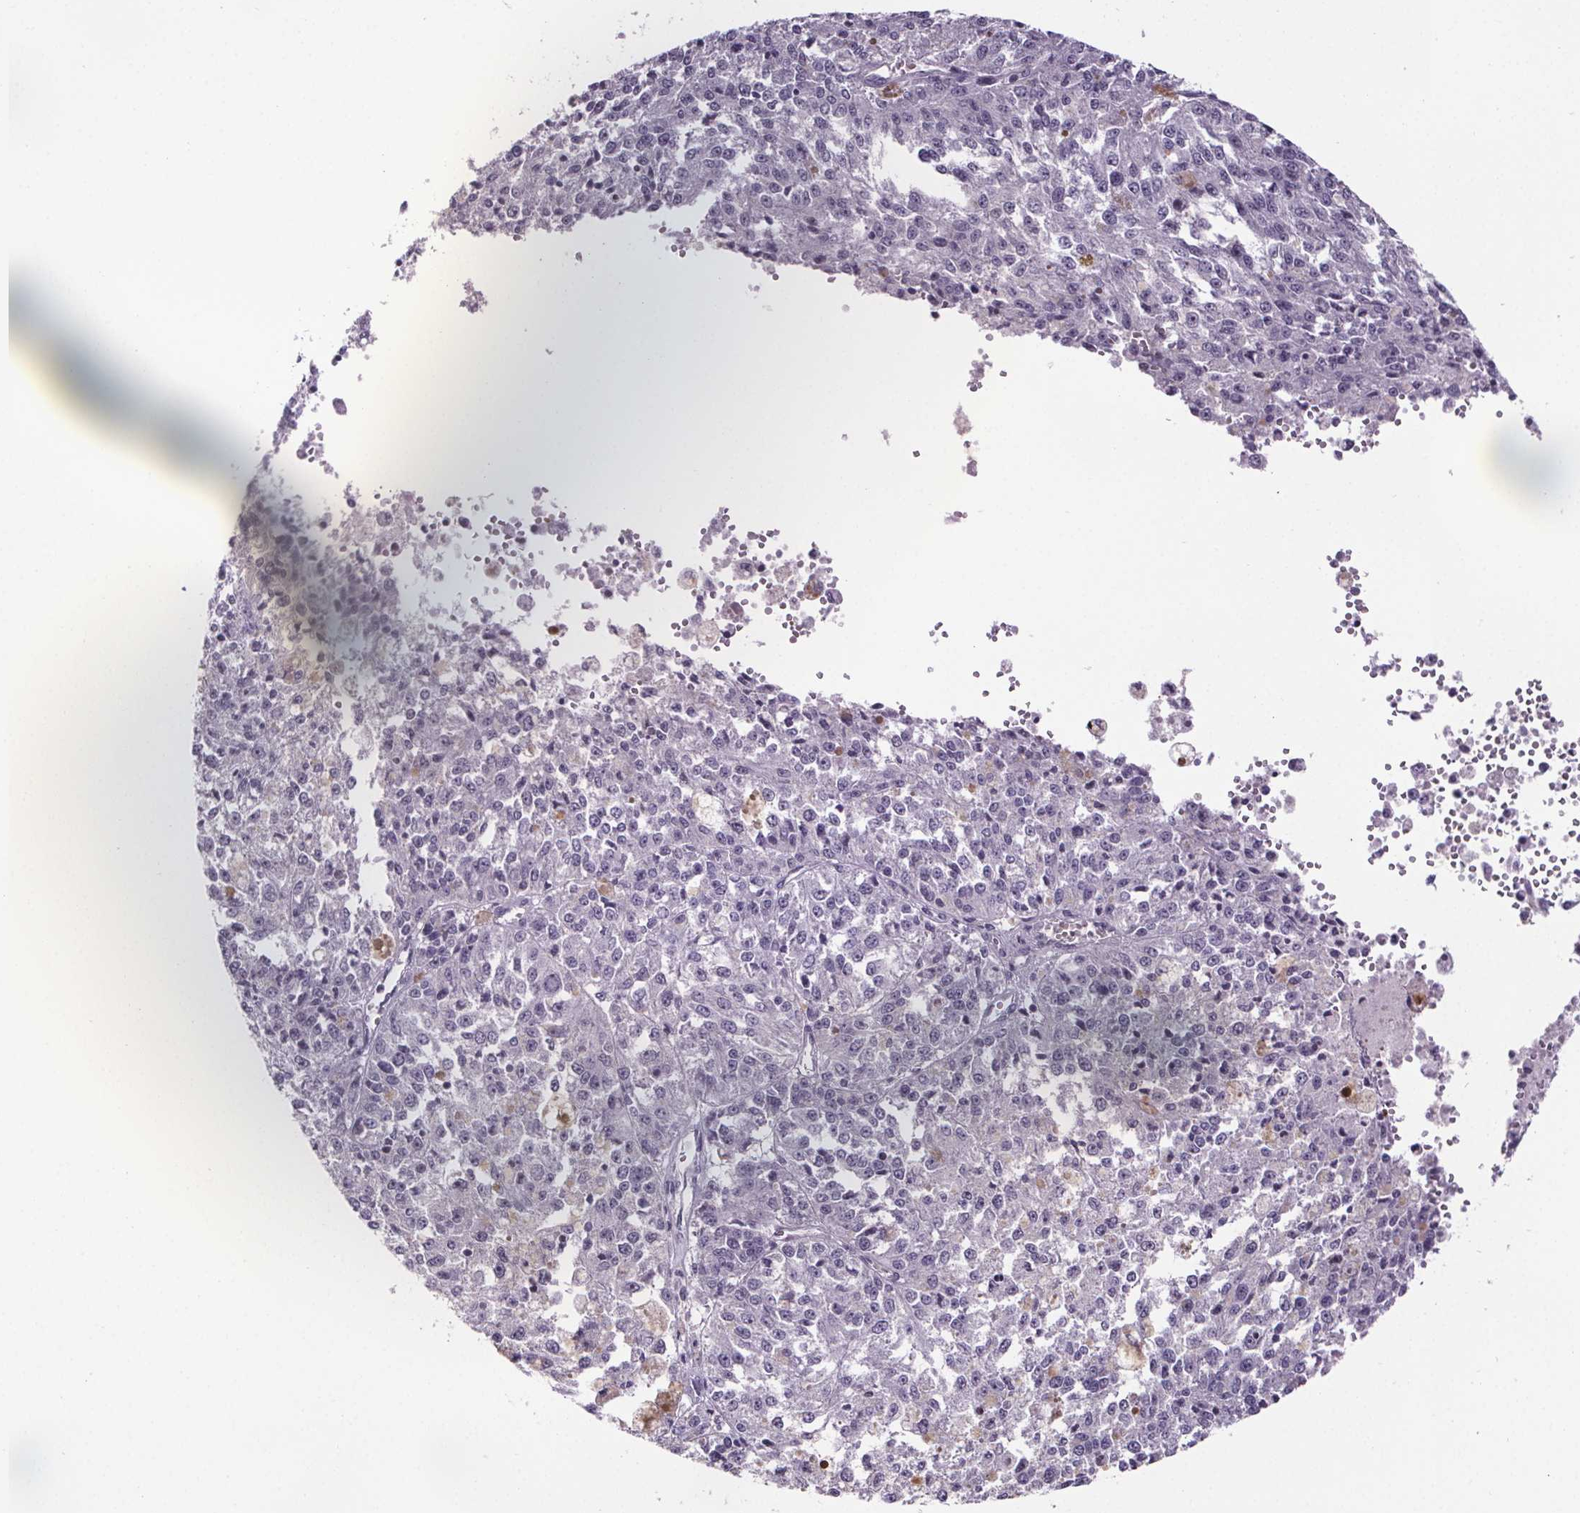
{"staining": {"intensity": "negative", "quantity": "none", "location": "none"}, "tissue": "melanoma", "cell_type": "Tumor cells", "image_type": "cancer", "snomed": [{"axis": "morphology", "description": "Malignant melanoma, Metastatic site"}, {"axis": "topography", "description": "Lymph node"}], "caption": "Melanoma stained for a protein using immunohistochemistry shows no expression tumor cells.", "gene": "TTC12", "patient": {"sex": "female", "age": 64}}